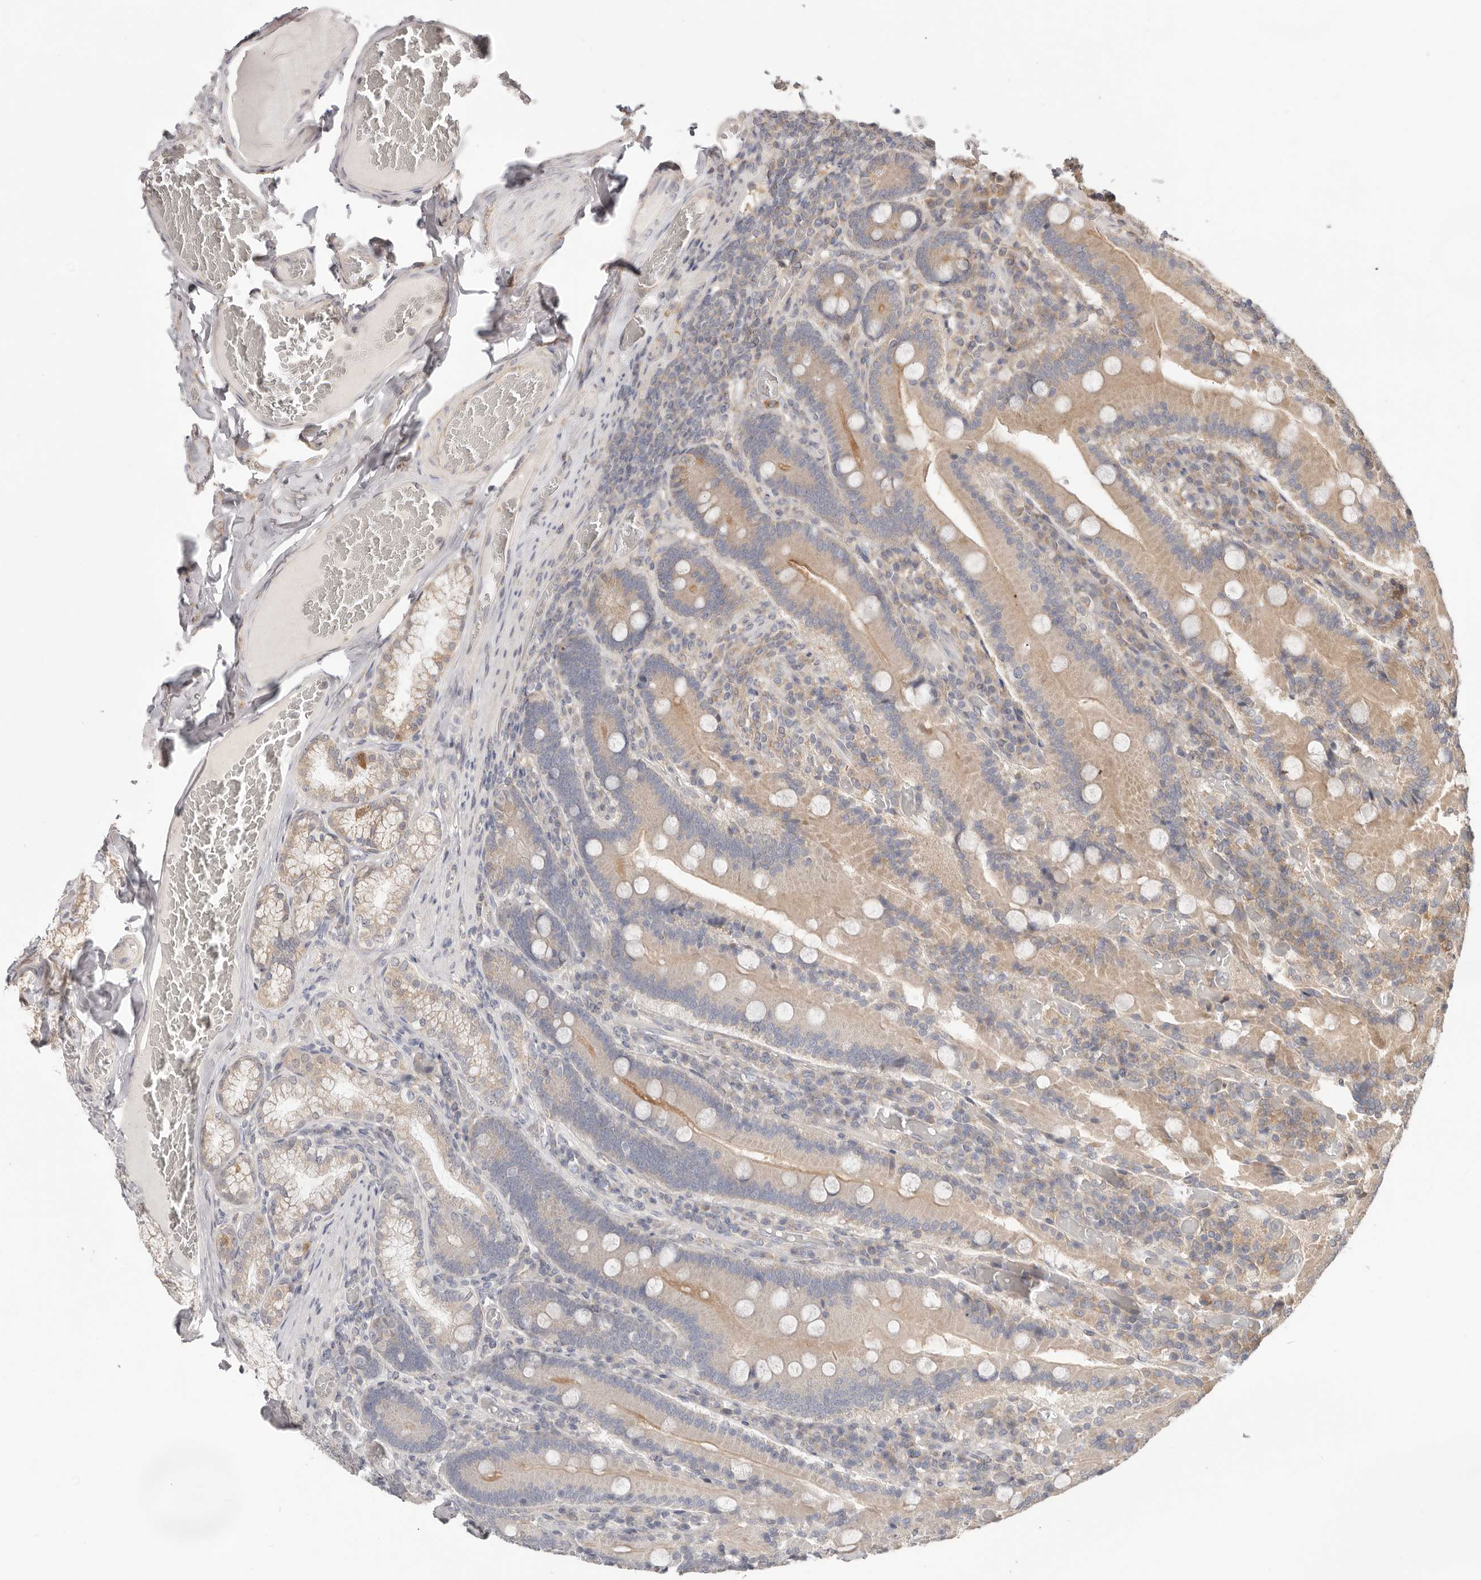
{"staining": {"intensity": "moderate", "quantity": "25%-75%", "location": "cytoplasmic/membranous"}, "tissue": "duodenum", "cell_type": "Glandular cells", "image_type": "normal", "snomed": [{"axis": "morphology", "description": "Normal tissue, NOS"}, {"axis": "topography", "description": "Duodenum"}], "caption": "Human duodenum stained with a brown dye demonstrates moderate cytoplasmic/membranous positive staining in approximately 25%-75% of glandular cells.", "gene": "LRP6", "patient": {"sex": "female", "age": 62}}